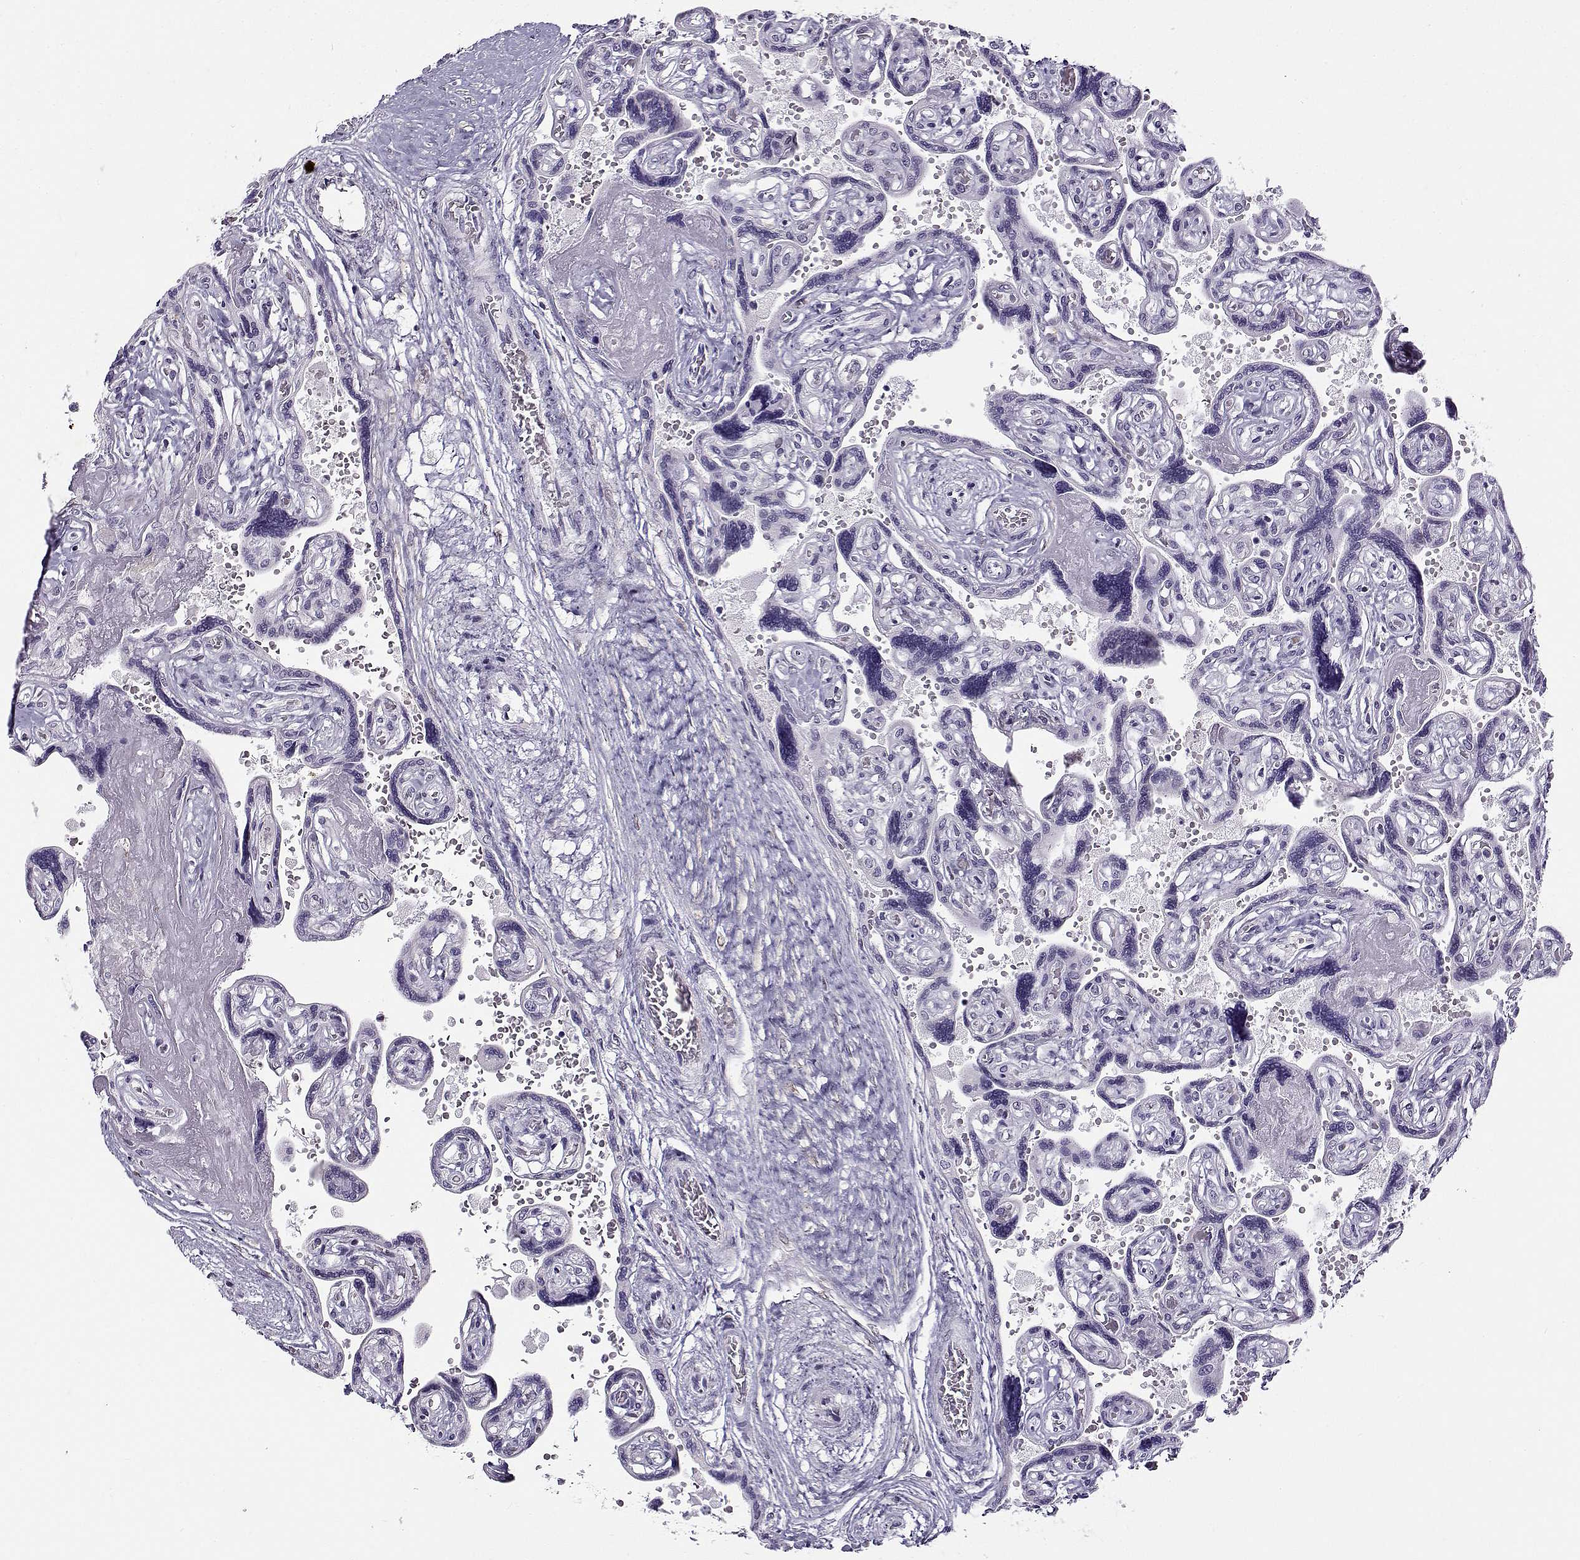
{"staining": {"intensity": "weak", "quantity": ">75%", "location": "cytoplasmic/membranous"}, "tissue": "placenta", "cell_type": "Decidual cells", "image_type": "normal", "snomed": [{"axis": "morphology", "description": "Normal tissue, NOS"}, {"axis": "topography", "description": "Placenta"}], "caption": "Protein analysis of normal placenta shows weak cytoplasmic/membranous positivity in approximately >75% of decidual cells. (DAB IHC, brown staining for protein, blue staining for nuclei).", "gene": "BACH1", "patient": {"sex": "female", "age": 32}}